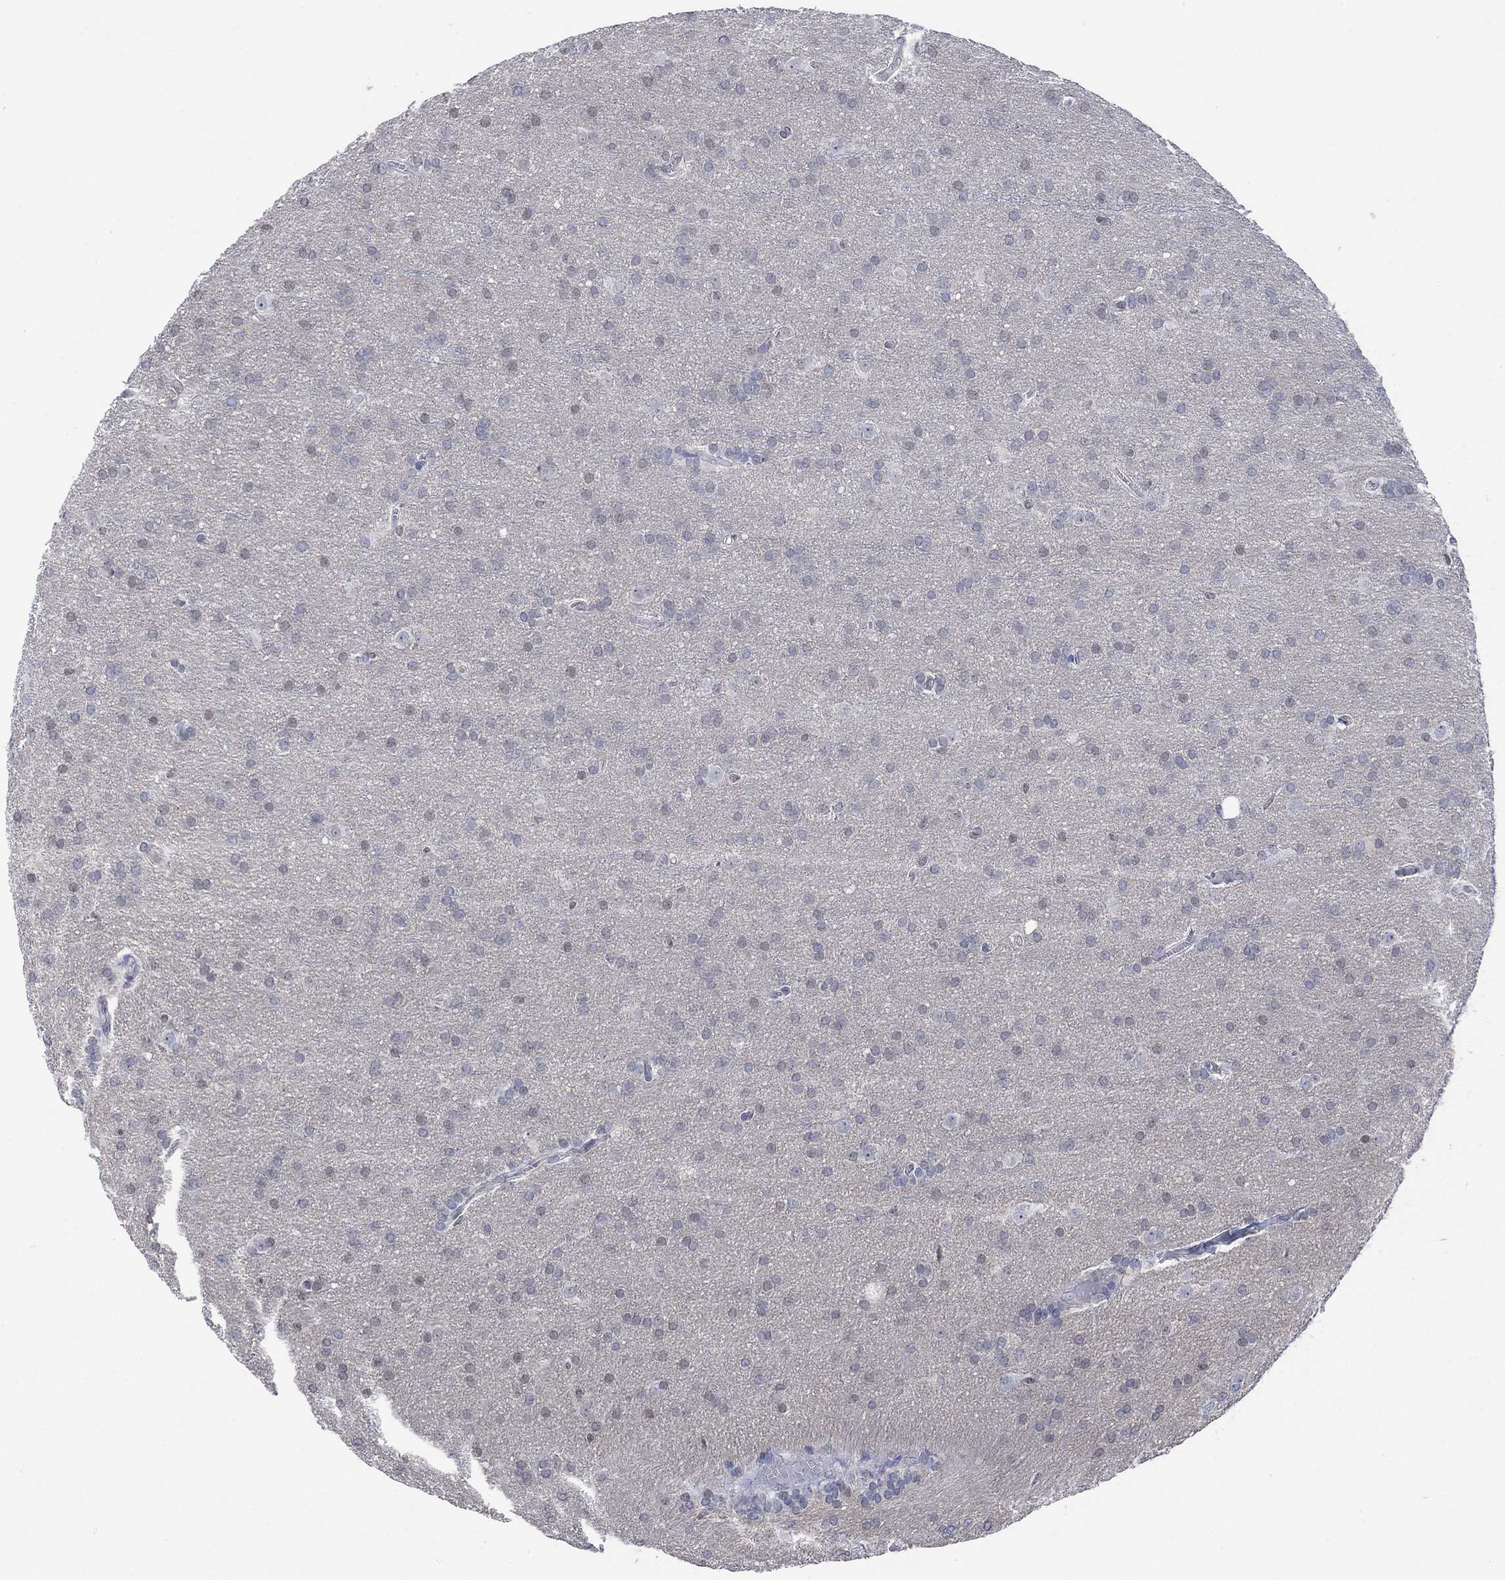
{"staining": {"intensity": "negative", "quantity": "none", "location": "none"}, "tissue": "glioma", "cell_type": "Tumor cells", "image_type": "cancer", "snomed": [{"axis": "morphology", "description": "Glioma, malignant, Low grade"}, {"axis": "topography", "description": "Brain"}], "caption": "Immunohistochemical staining of malignant glioma (low-grade) exhibits no significant expression in tumor cells. (Stains: DAB (3,3'-diaminobenzidine) immunohistochemistry with hematoxylin counter stain, Microscopy: brightfield microscopy at high magnification).", "gene": "TMEM255A", "patient": {"sex": "female", "age": 32}}